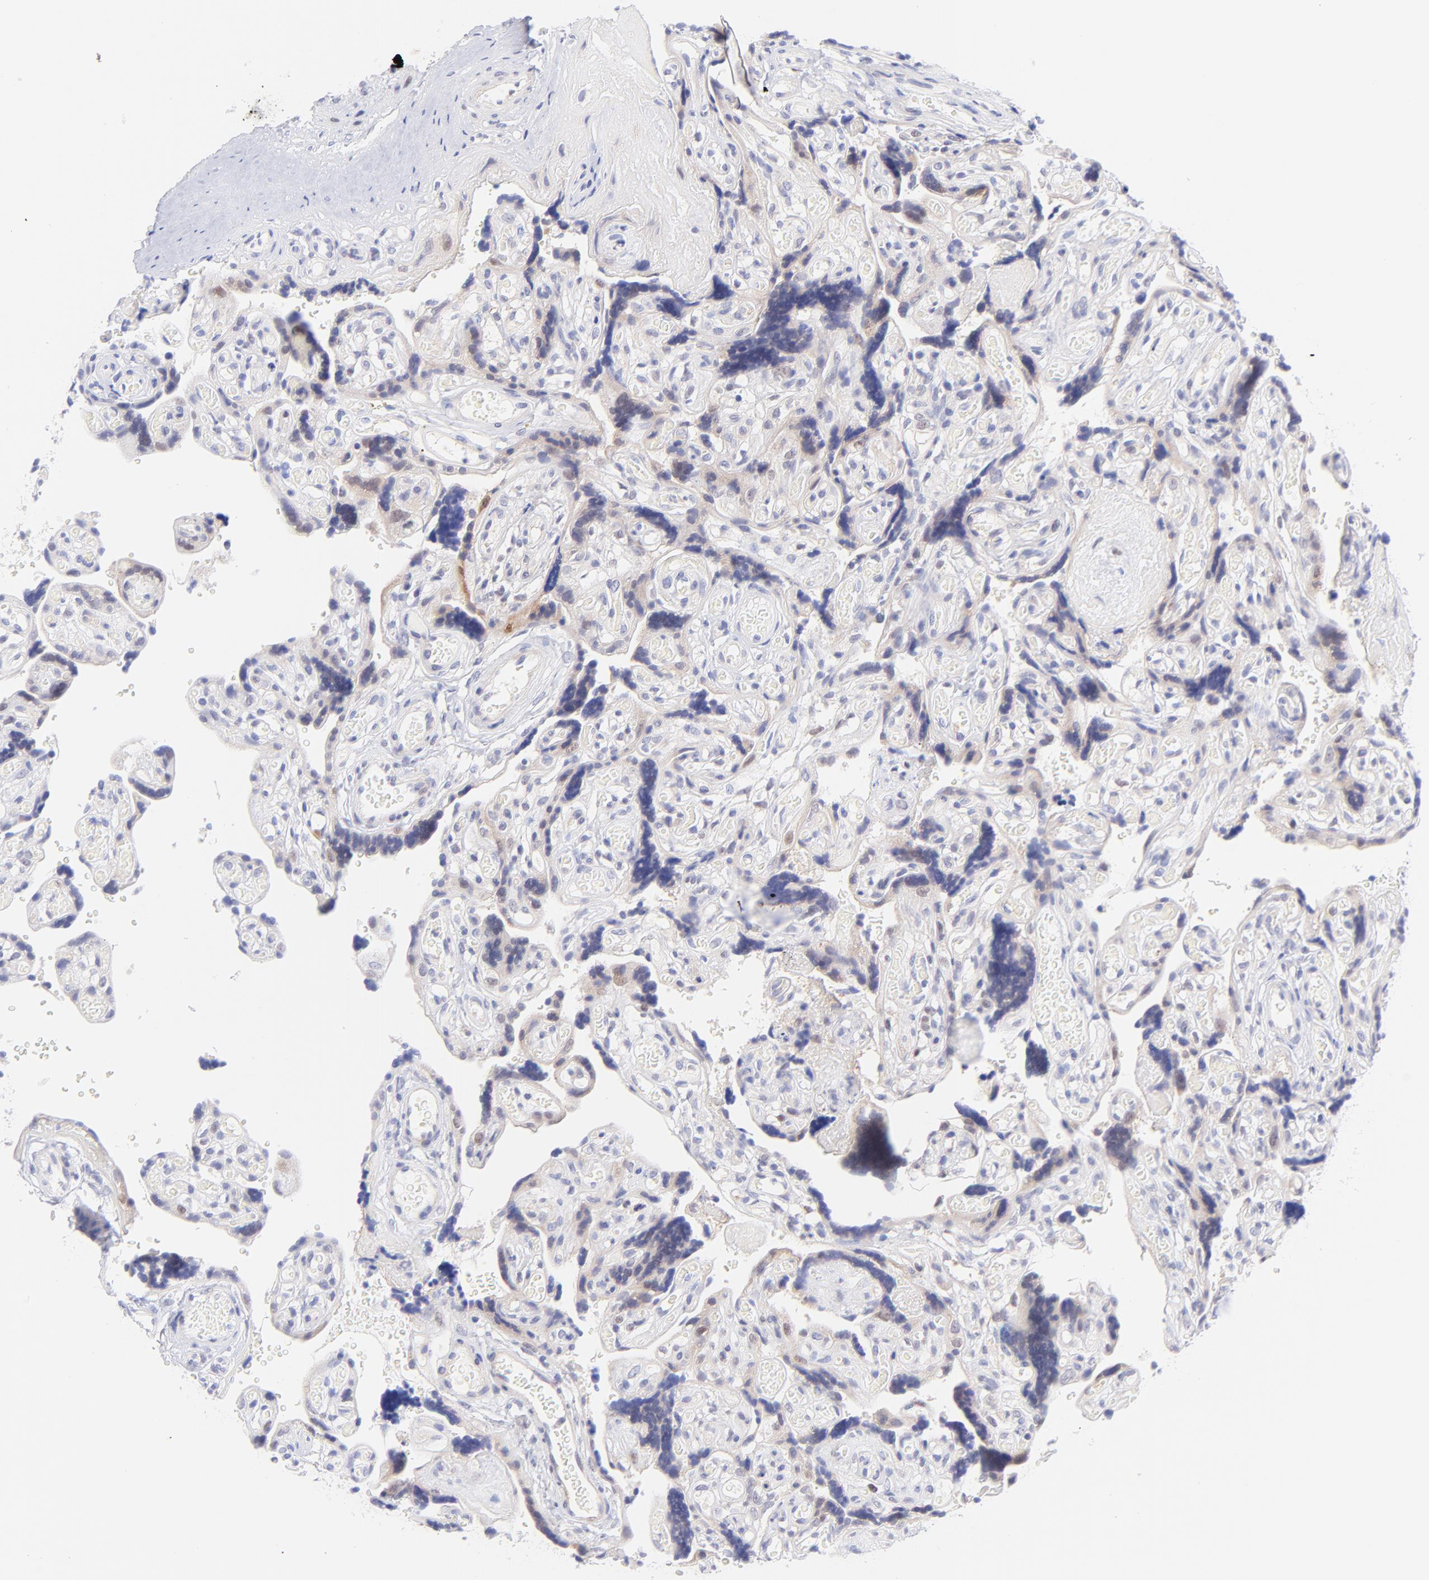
{"staining": {"intensity": "weak", "quantity": "25%-75%", "location": "cytoplasmic/membranous,nuclear"}, "tissue": "placenta", "cell_type": "Decidual cells", "image_type": "normal", "snomed": [{"axis": "morphology", "description": "Normal tissue, NOS"}, {"axis": "topography", "description": "Placenta"}], "caption": "Decidual cells reveal low levels of weak cytoplasmic/membranous,nuclear expression in approximately 25%-75% of cells in benign placenta.", "gene": "PBDC1", "patient": {"sex": "female", "age": 30}}